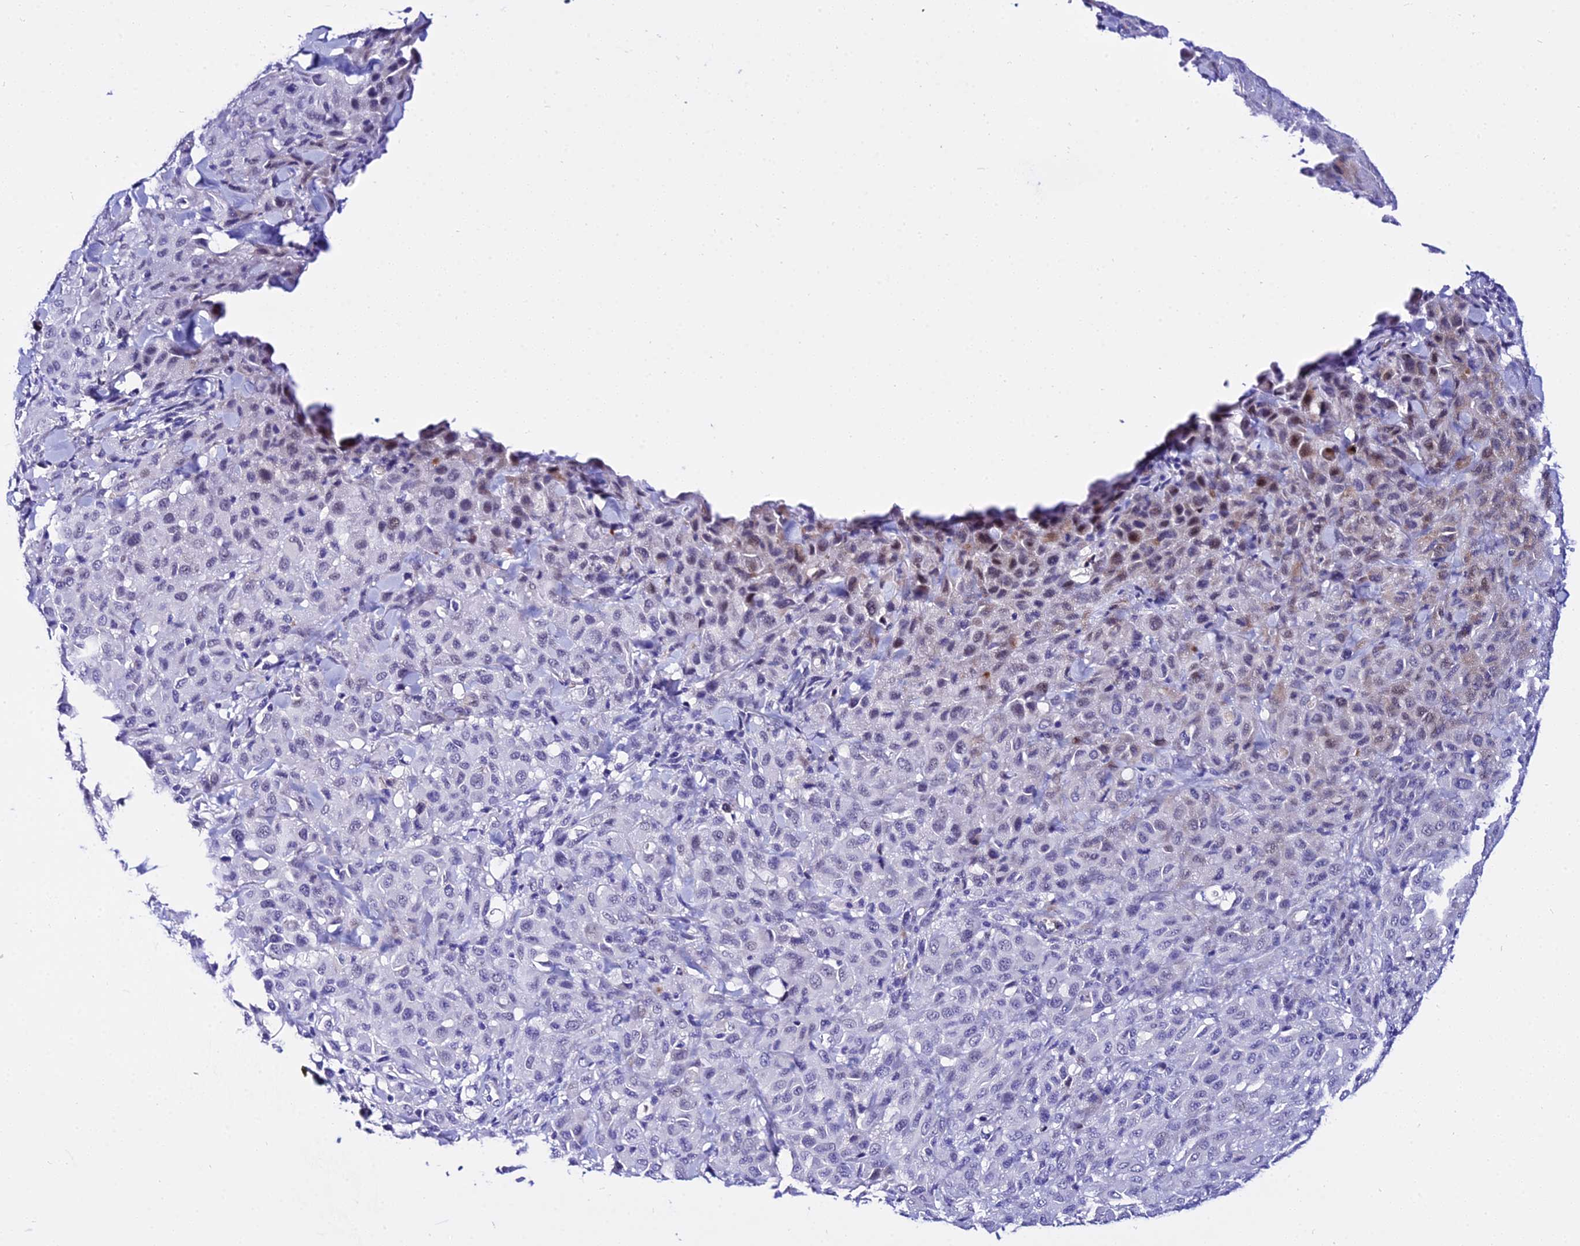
{"staining": {"intensity": "weak", "quantity": "<25%", "location": "cytoplasmic/membranous"}, "tissue": "melanoma", "cell_type": "Tumor cells", "image_type": "cancer", "snomed": [{"axis": "morphology", "description": "Malignant melanoma, Metastatic site"}, {"axis": "topography", "description": "Skin"}], "caption": "There is no significant staining in tumor cells of melanoma. The staining was performed using DAB (3,3'-diaminobenzidine) to visualize the protein expression in brown, while the nuclei were stained in blue with hematoxylin (Magnification: 20x).", "gene": "DEFB106A", "patient": {"sex": "female", "age": 81}}